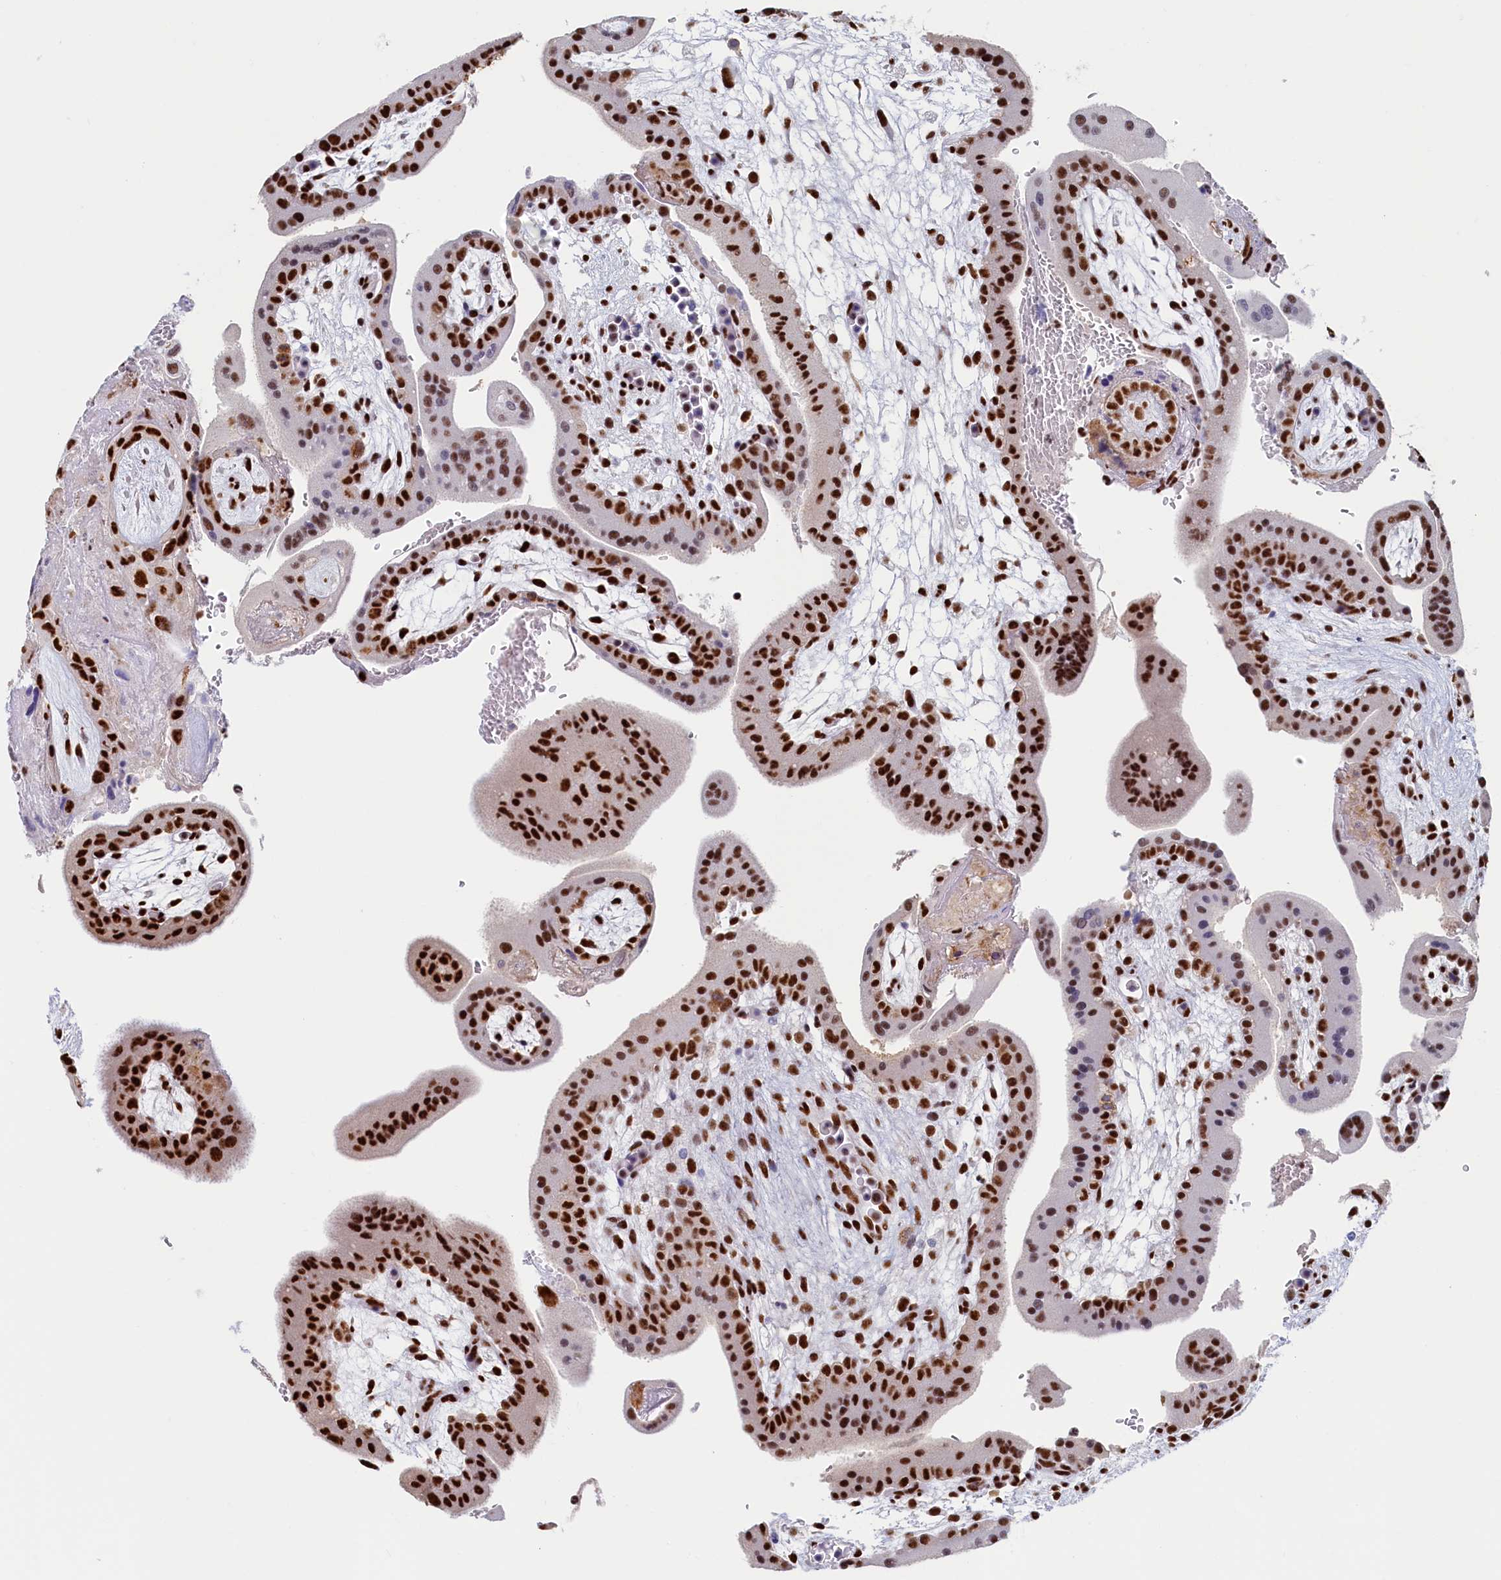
{"staining": {"intensity": "strong", "quantity": ">75%", "location": "nuclear"}, "tissue": "placenta", "cell_type": "Trophoblastic cells", "image_type": "normal", "snomed": [{"axis": "morphology", "description": "Normal tissue, NOS"}, {"axis": "topography", "description": "Placenta"}], "caption": "Immunohistochemical staining of normal placenta demonstrates strong nuclear protein expression in approximately >75% of trophoblastic cells.", "gene": "MOSPD3", "patient": {"sex": "female", "age": 35}}